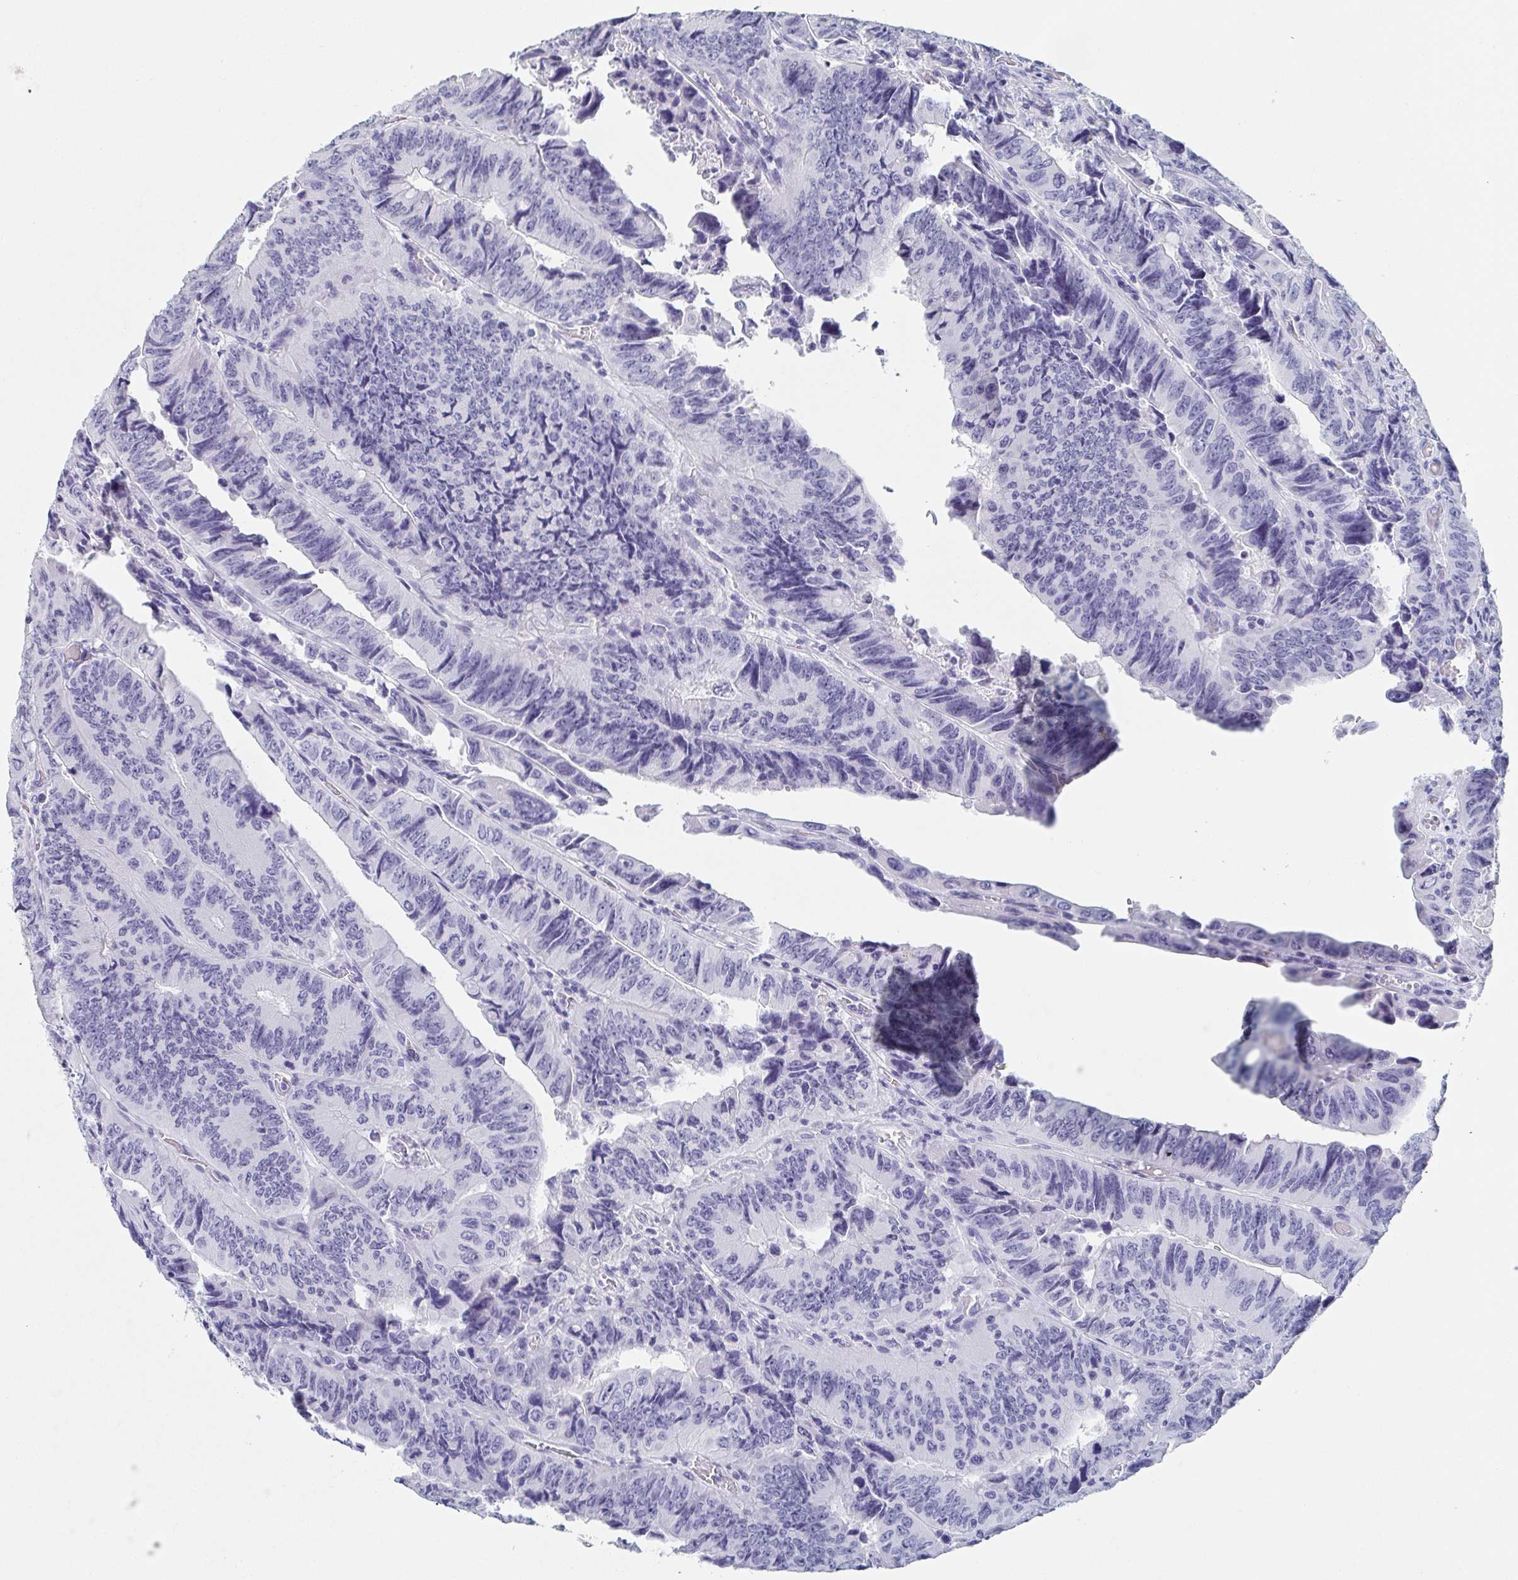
{"staining": {"intensity": "negative", "quantity": "none", "location": "none"}, "tissue": "colorectal cancer", "cell_type": "Tumor cells", "image_type": "cancer", "snomed": [{"axis": "morphology", "description": "Adenocarcinoma, NOS"}, {"axis": "topography", "description": "Colon"}], "caption": "Tumor cells show no significant positivity in colorectal cancer.", "gene": "ITLN1", "patient": {"sex": "female", "age": 84}}